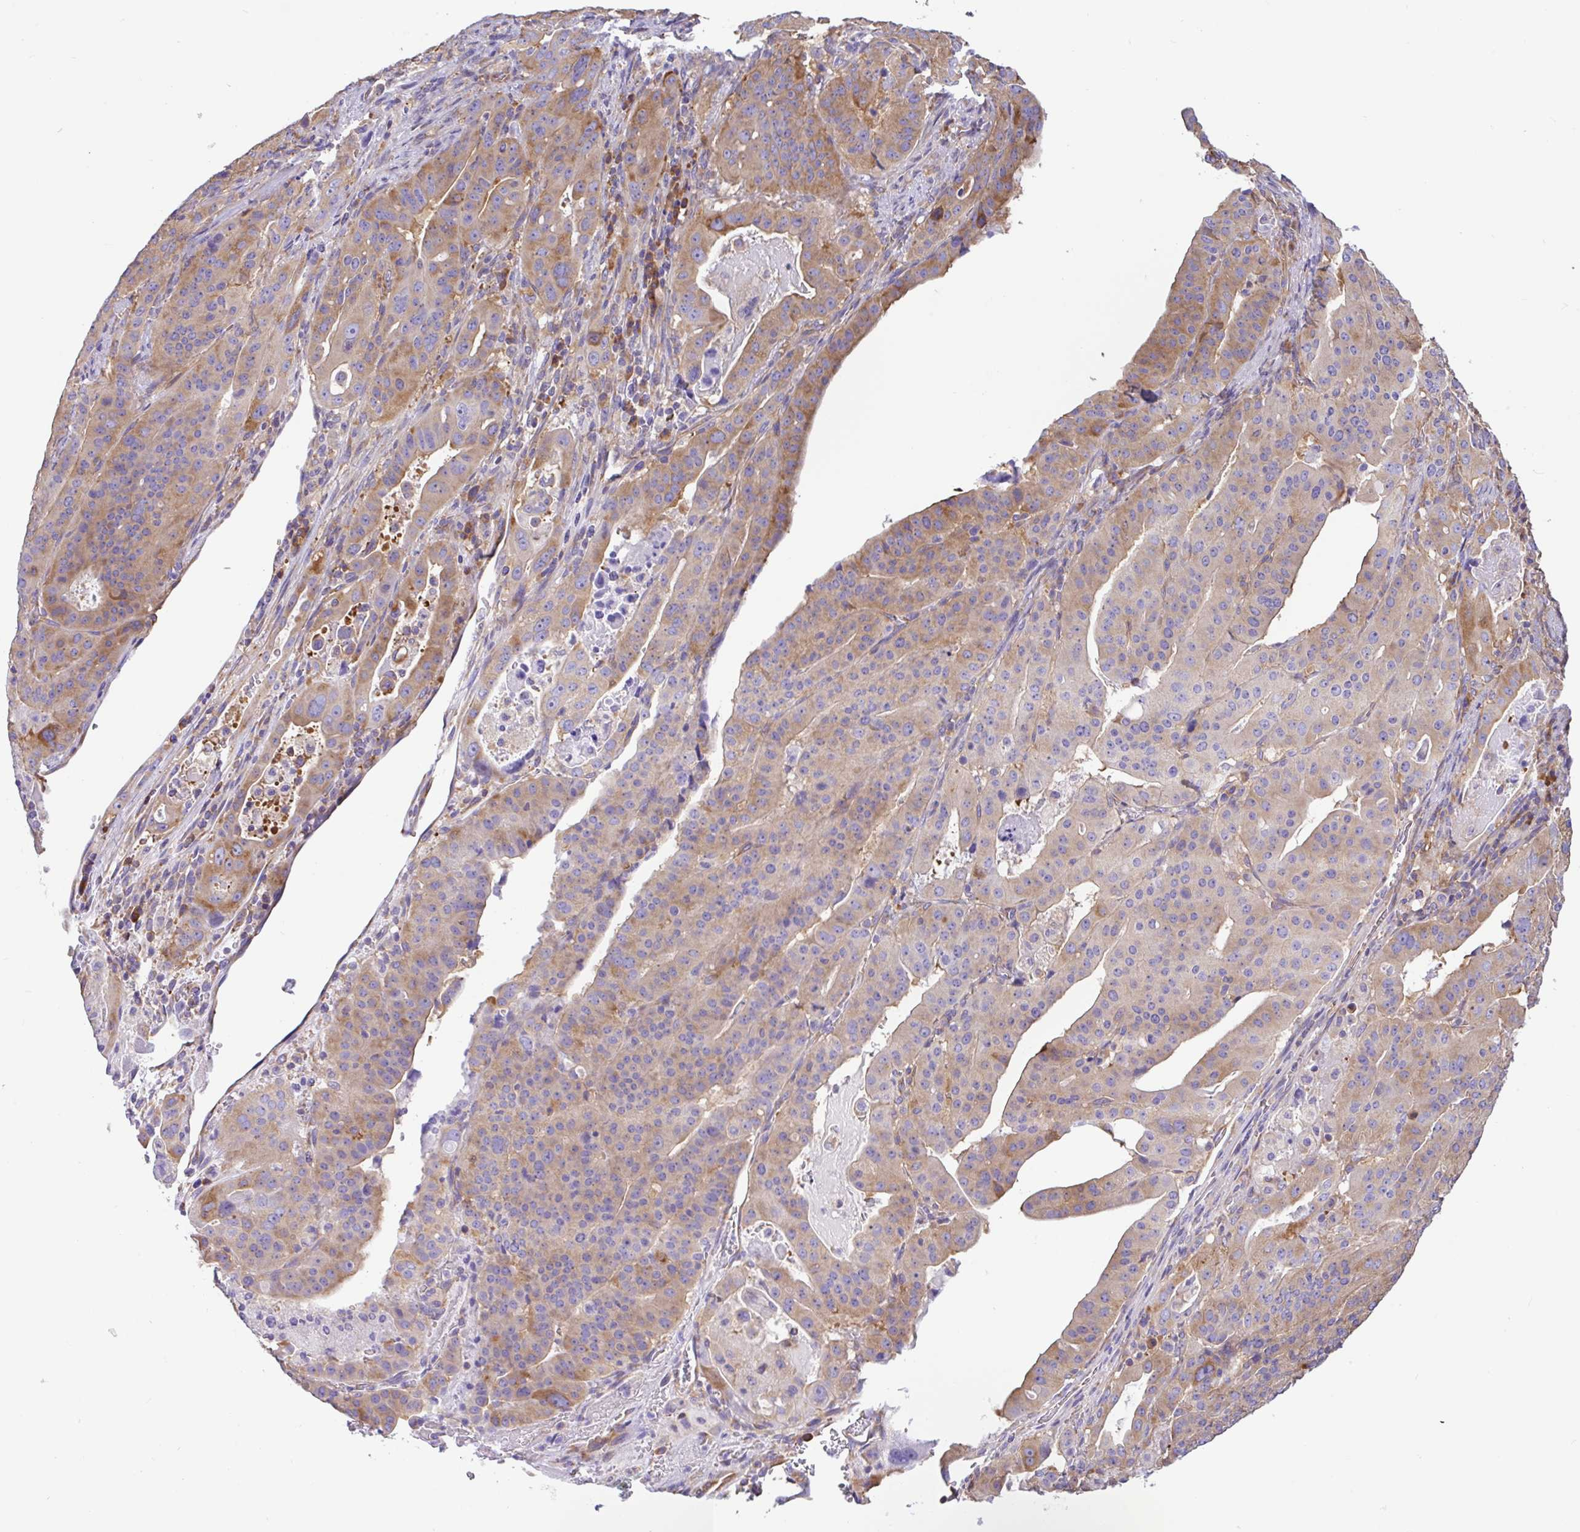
{"staining": {"intensity": "moderate", "quantity": "<25%", "location": "cytoplasmic/membranous"}, "tissue": "stomach cancer", "cell_type": "Tumor cells", "image_type": "cancer", "snomed": [{"axis": "morphology", "description": "Adenocarcinoma, NOS"}, {"axis": "topography", "description": "Stomach"}], "caption": "Moderate cytoplasmic/membranous positivity for a protein is identified in approximately <25% of tumor cells of stomach cancer (adenocarcinoma) using IHC.", "gene": "GFPT2", "patient": {"sex": "male", "age": 48}}